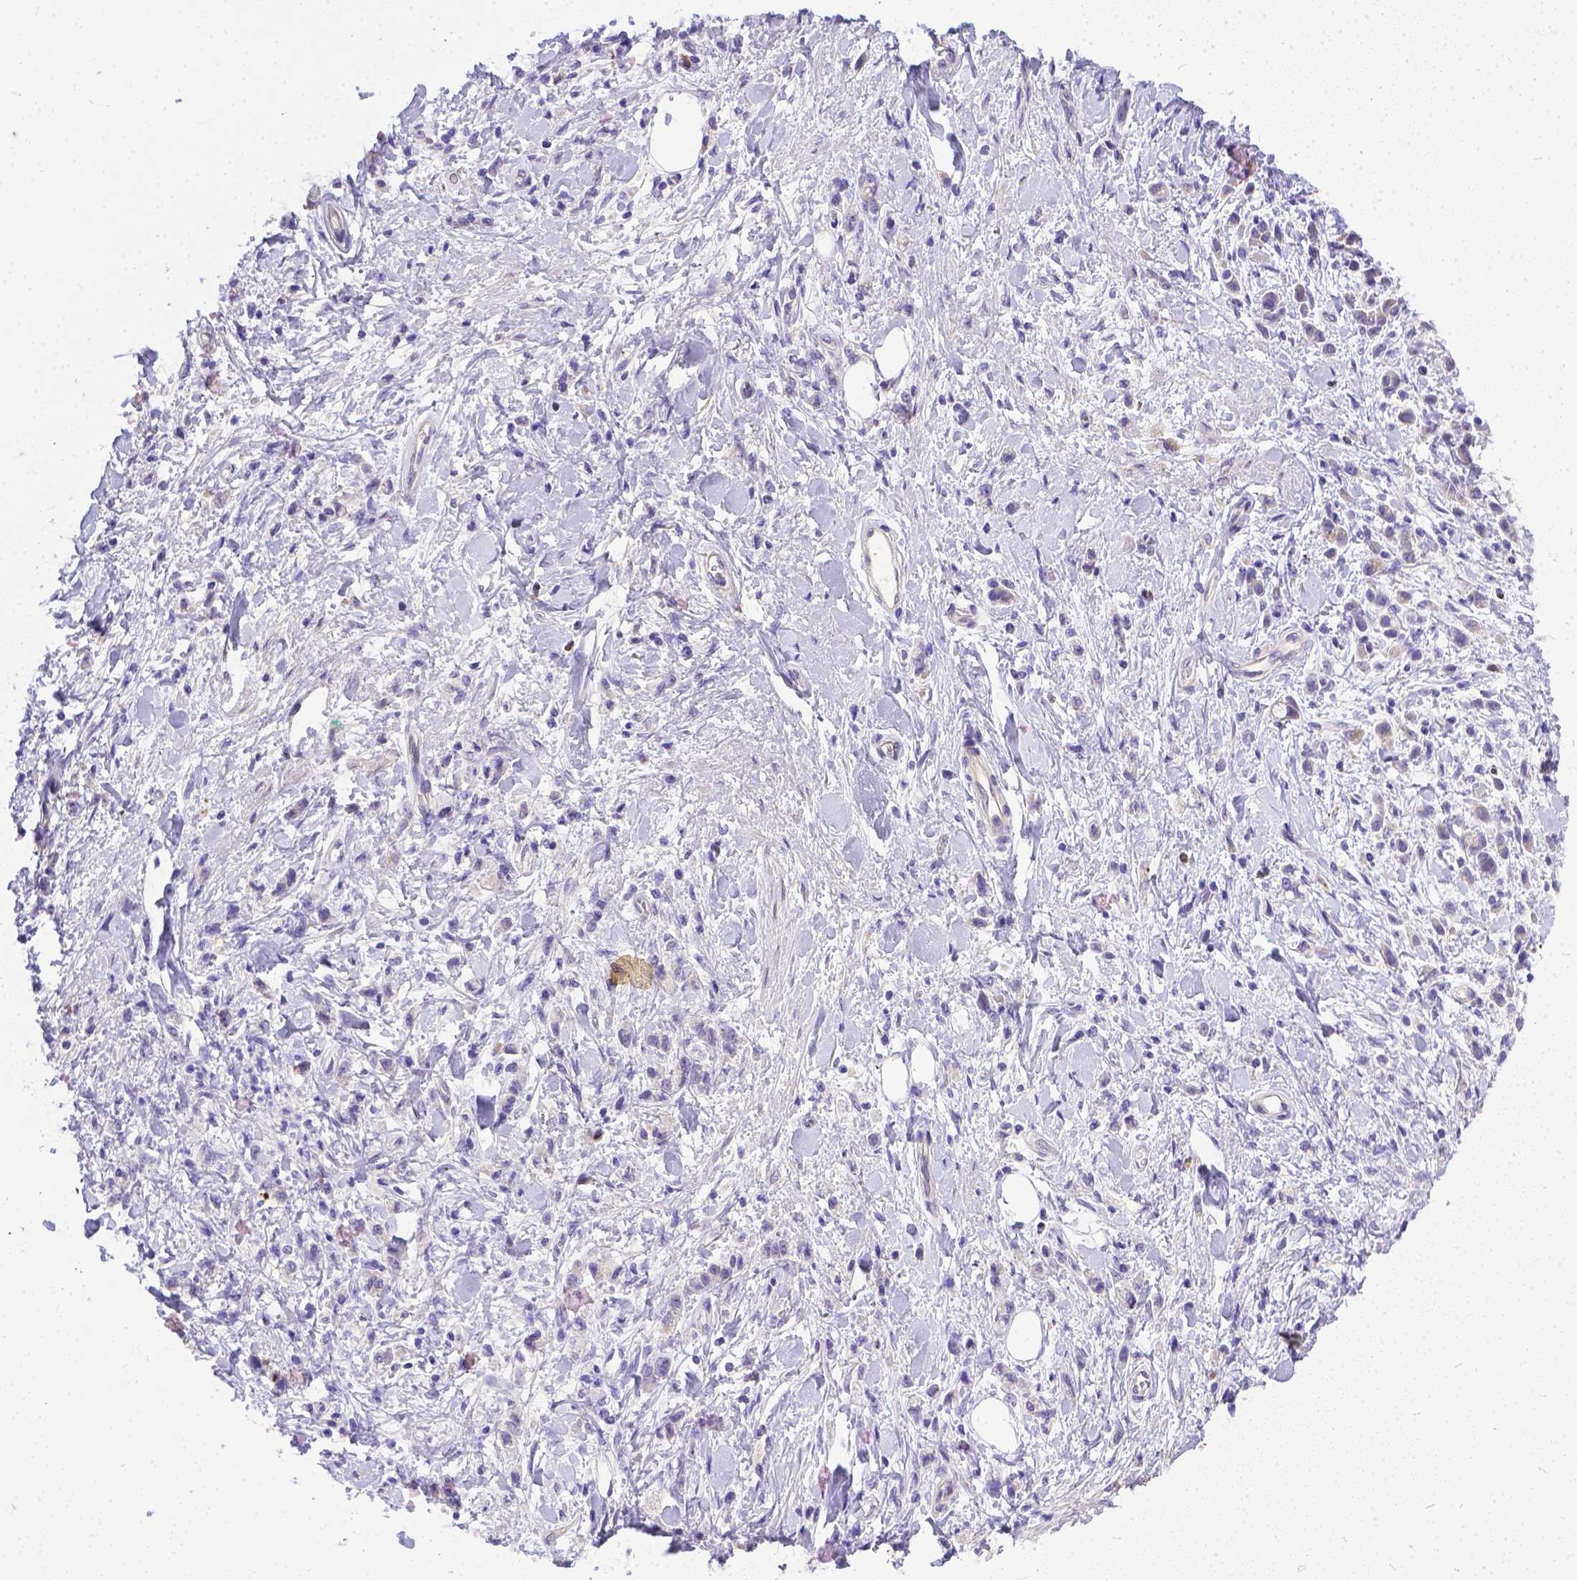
{"staining": {"intensity": "negative", "quantity": "none", "location": "none"}, "tissue": "stomach cancer", "cell_type": "Tumor cells", "image_type": "cancer", "snomed": [{"axis": "morphology", "description": "Adenocarcinoma, NOS"}, {"axis": "topography", "description": "Stomach"}], "caption": "There is no significant staining in tumor cells of stomach cancer (adenocarcinoma).", "gene": "DLEC1", "patient": {"sex": "male", "age": 77}}